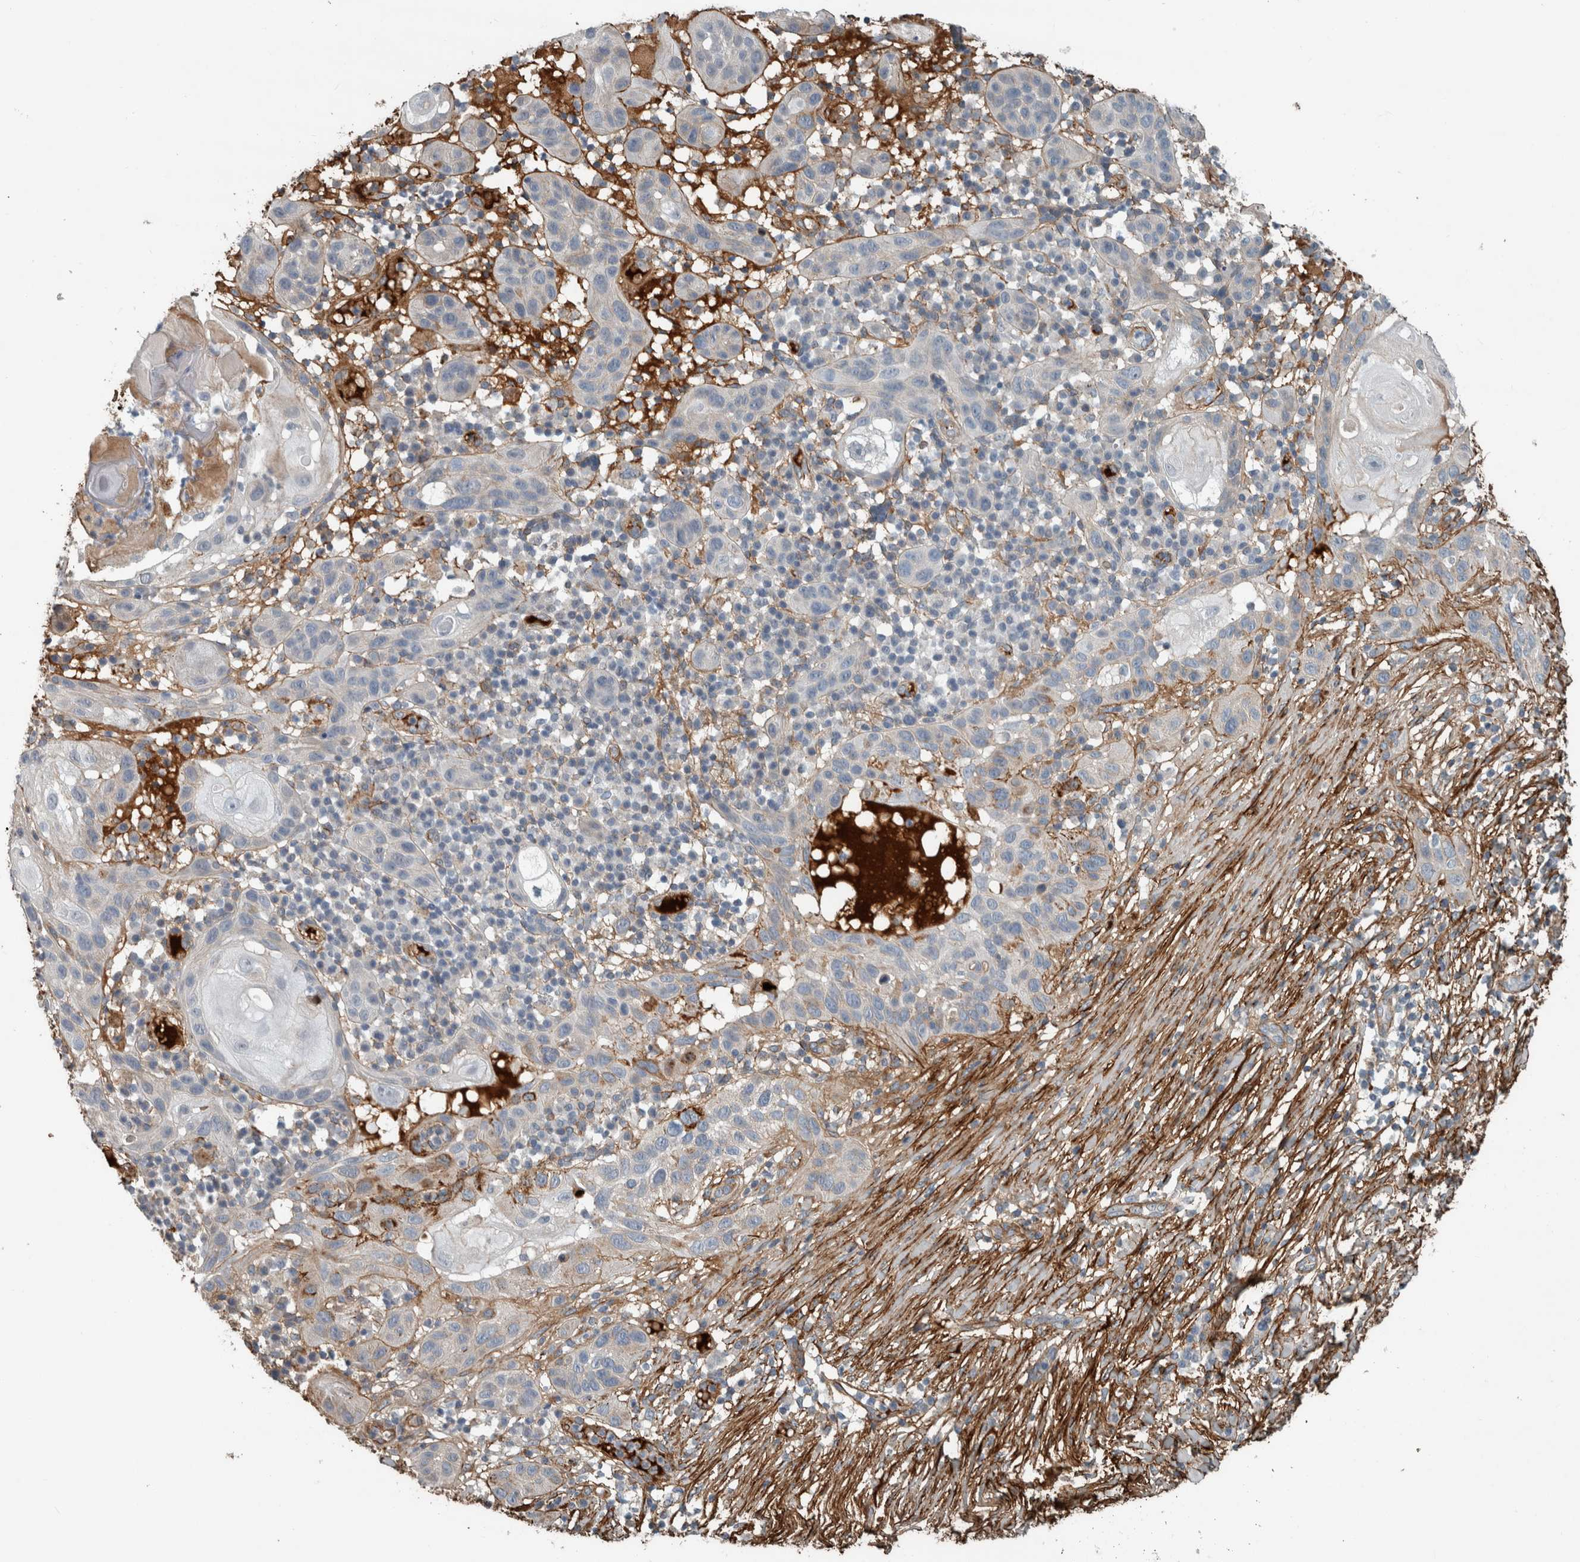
{"staining": {"intensity": "negative", "quantity": "none", "location": "none"}, "tissue": "skin cancer", "cell_type": "Tumor cells", "image_type": "cancer", "snomed": [{"axis": "morphology", "description": "Normal tissue, NOS"}, {"axis": "morphology", "description": "Squamous cell carcinoma, NOS"}, {"axis": "topography", "description": "Skin"}], "caption": "Immunohistochemical staining of human skin cancer (squamous cell carcinoma) exhibits no significant expression in tumor cells.", "gene": "FN1", "patient": {"sex": "female", "age": 96}}